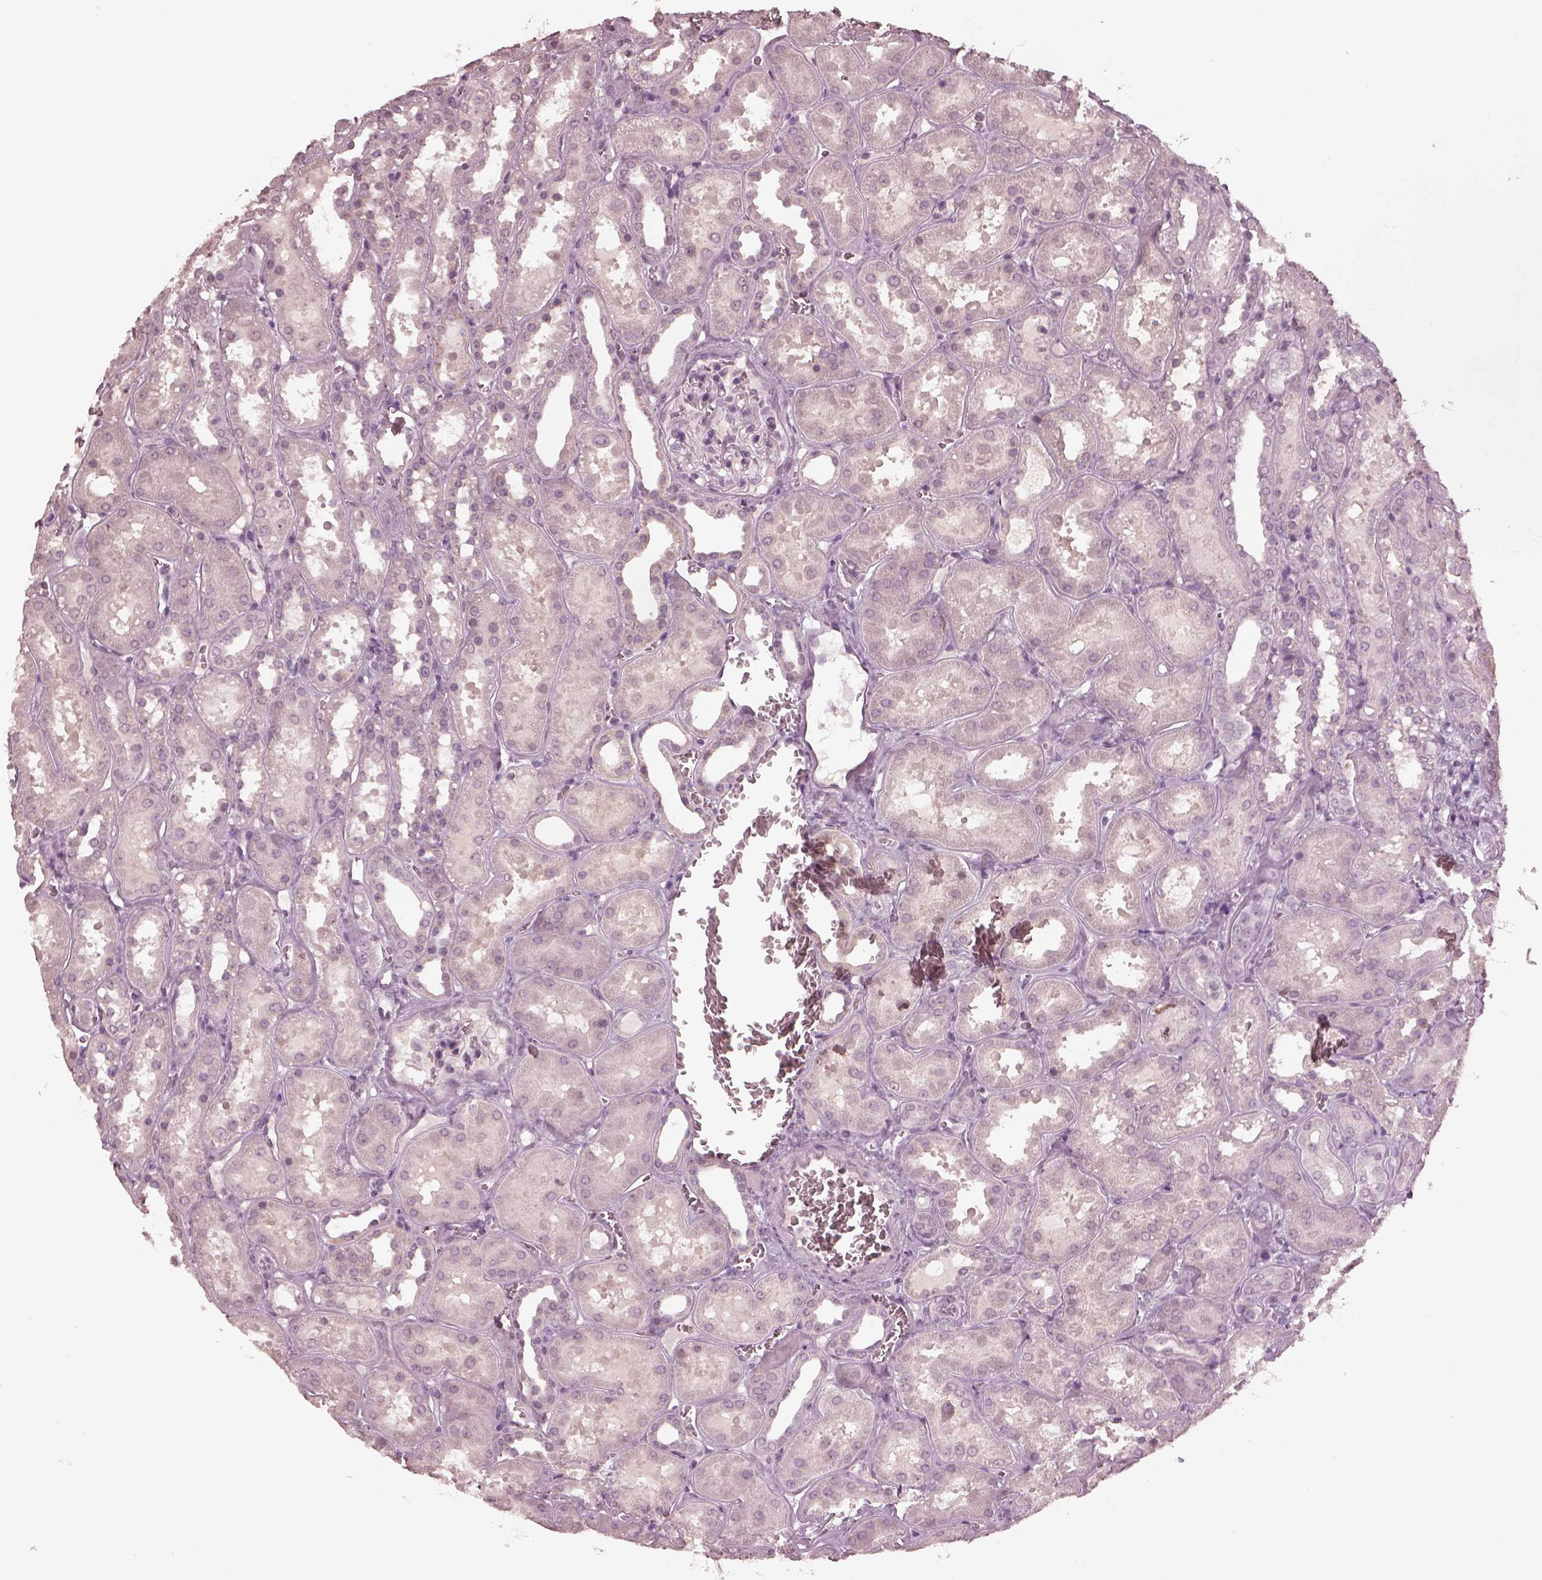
{"staining": {"intensity": "negative", "quantity": "none", "location": "none"}, "tissue": "kidney", "cell_type": "Cells in glomeruli", "image_type": "normal", "snomed": [{"axis": "morphology", "description": "Normal tissue, NOS"}, {"axis": "topography", "description": "Kidney"}], "caption": "An immunohistochemistry image of unremarkable kidney is shown. There is no staining in cells in glomeruli of kidney. (Stains: DAB (3,3'-diaminobenzidine) immunohistochemistry (IHC) with hematoxylin counter stain, Microscopy: brightfield microscopy at high magnification).", "gene": "KRT79", "patient": {"sex": "female", "age": 41}}